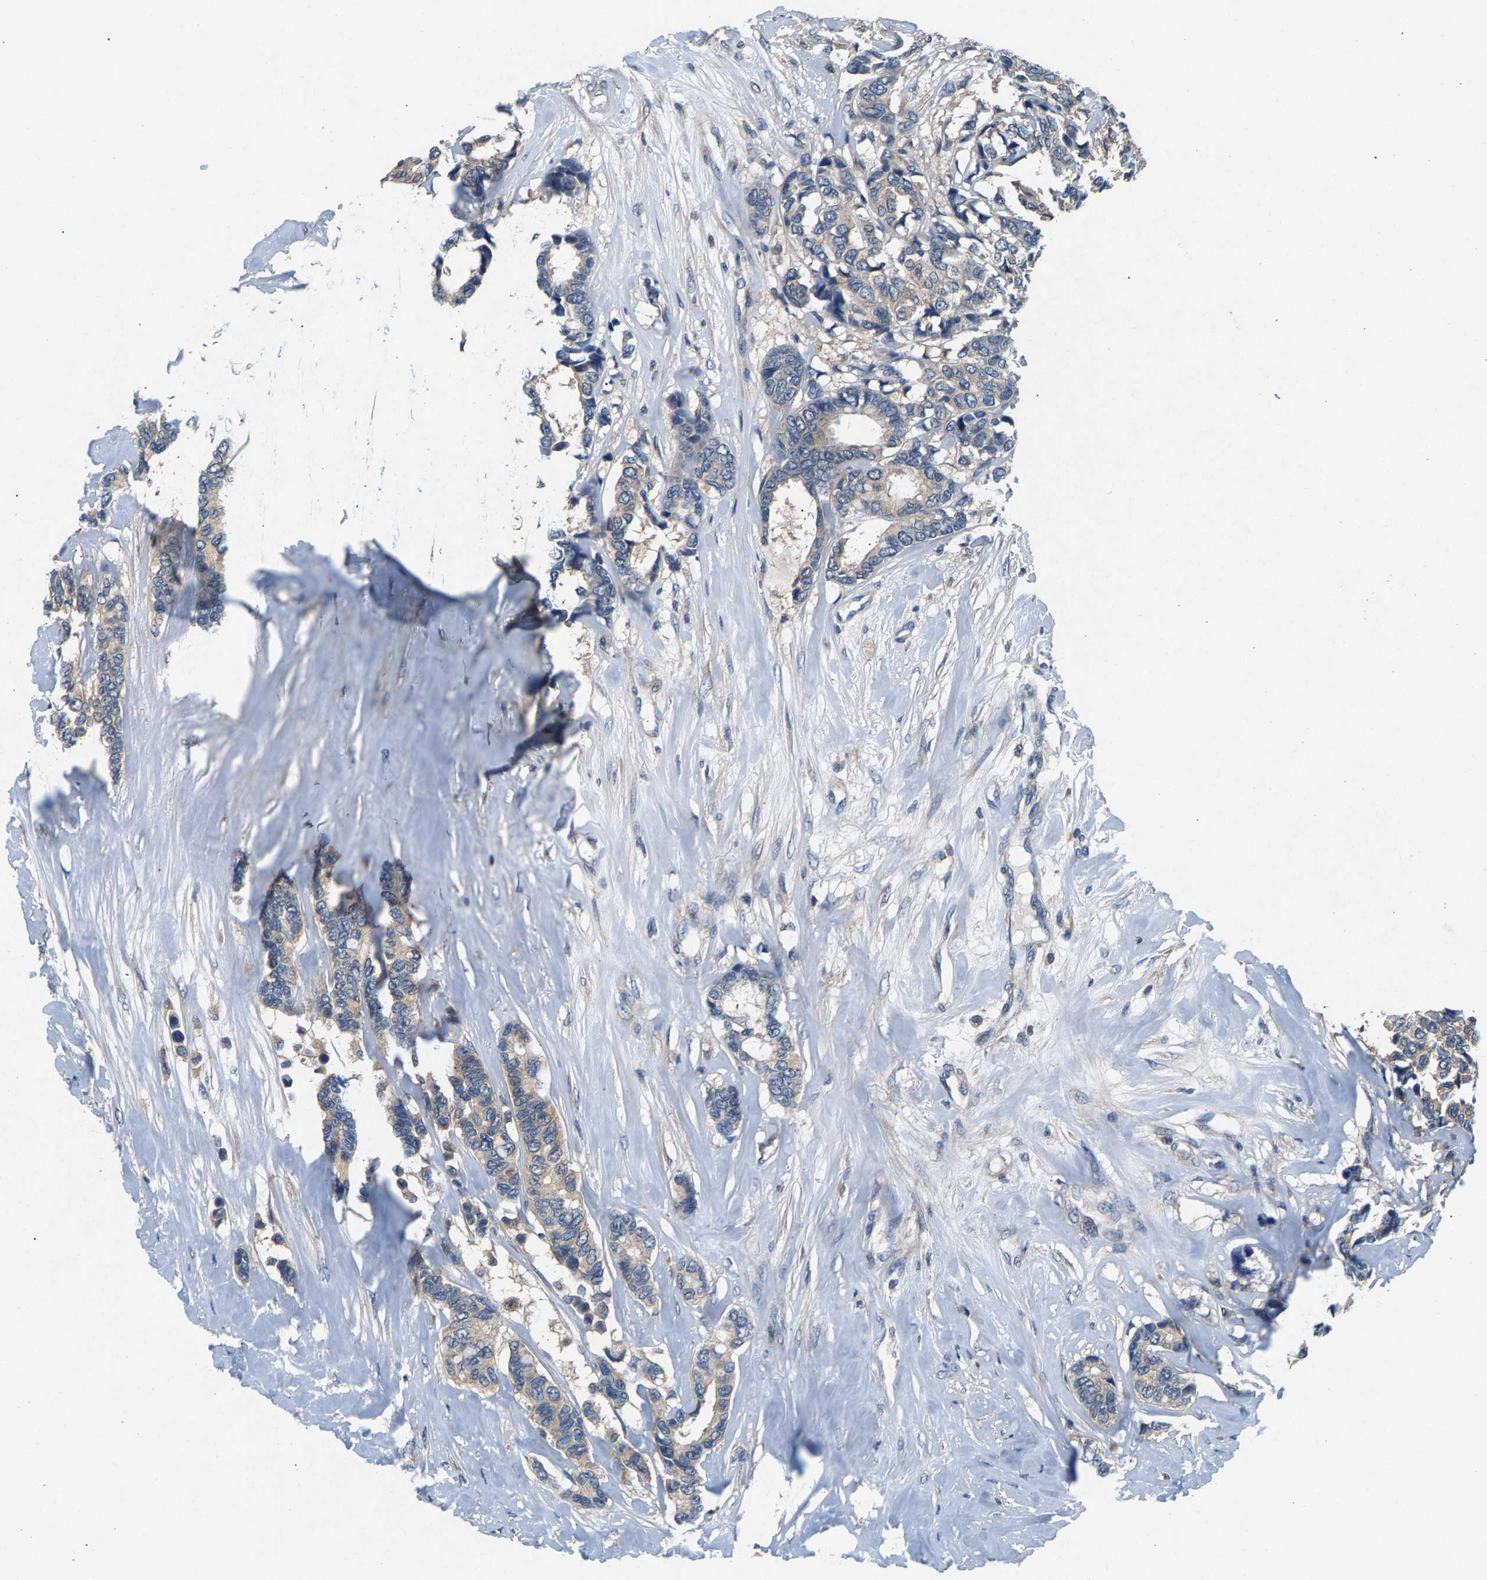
{"staining": {"intensity": "weak", "quantity": "<25%", "location": "cytoplasmic/membranous"}, "tissue": "breast cancer", "cell_type": "Tumor cells", "image_type": "cancer", "snomed": [{"axis": "morphology", "description": "Duct carcinoma"}, {"axis": "topography", "description": "Breast"}], "caption": "This is a micrograph of immunohistochemistry staining of breast cancer, which shows no staining in tumor cells.", "gene": "NT5C", "patient": {"sex": "female", "age": 87}}